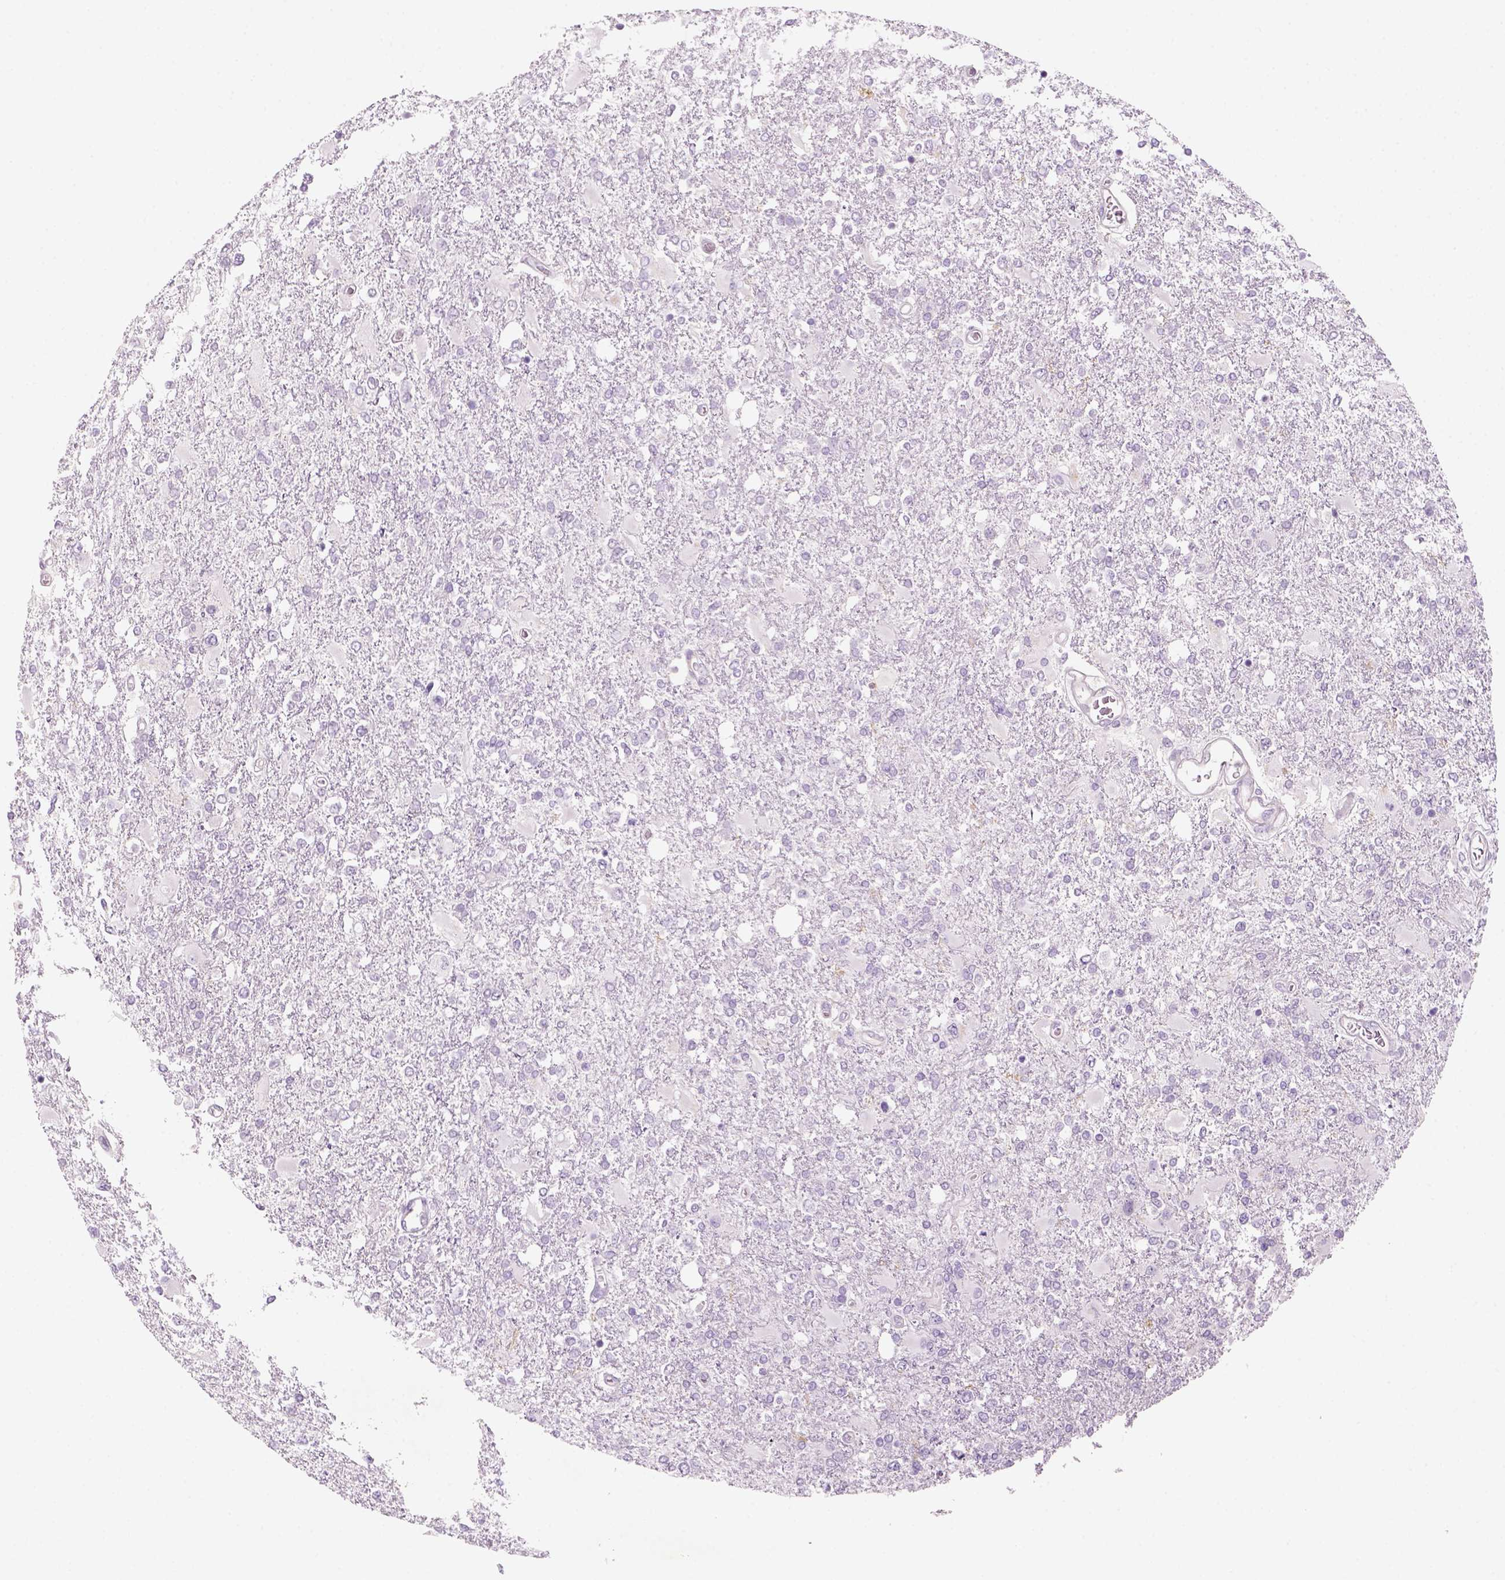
{"staining": {"intensity": "negative", "quantity": "none", "location": "none"}, "tissue": "glioma", "cell_type": "Tumor cells", "image_type": "cancer", "snomed": [{"axis": "morphology", "description": "Glioma, malignant, High grade"}, {"axis": "topography", "description": "Cerebral cortex"}], "caption": "Protein analysis of malignant glioma (high-grade) reveals no significant expression in tumor cells.", "gene": "KRT25", "patient": {"sex": "male", "age": 79}}